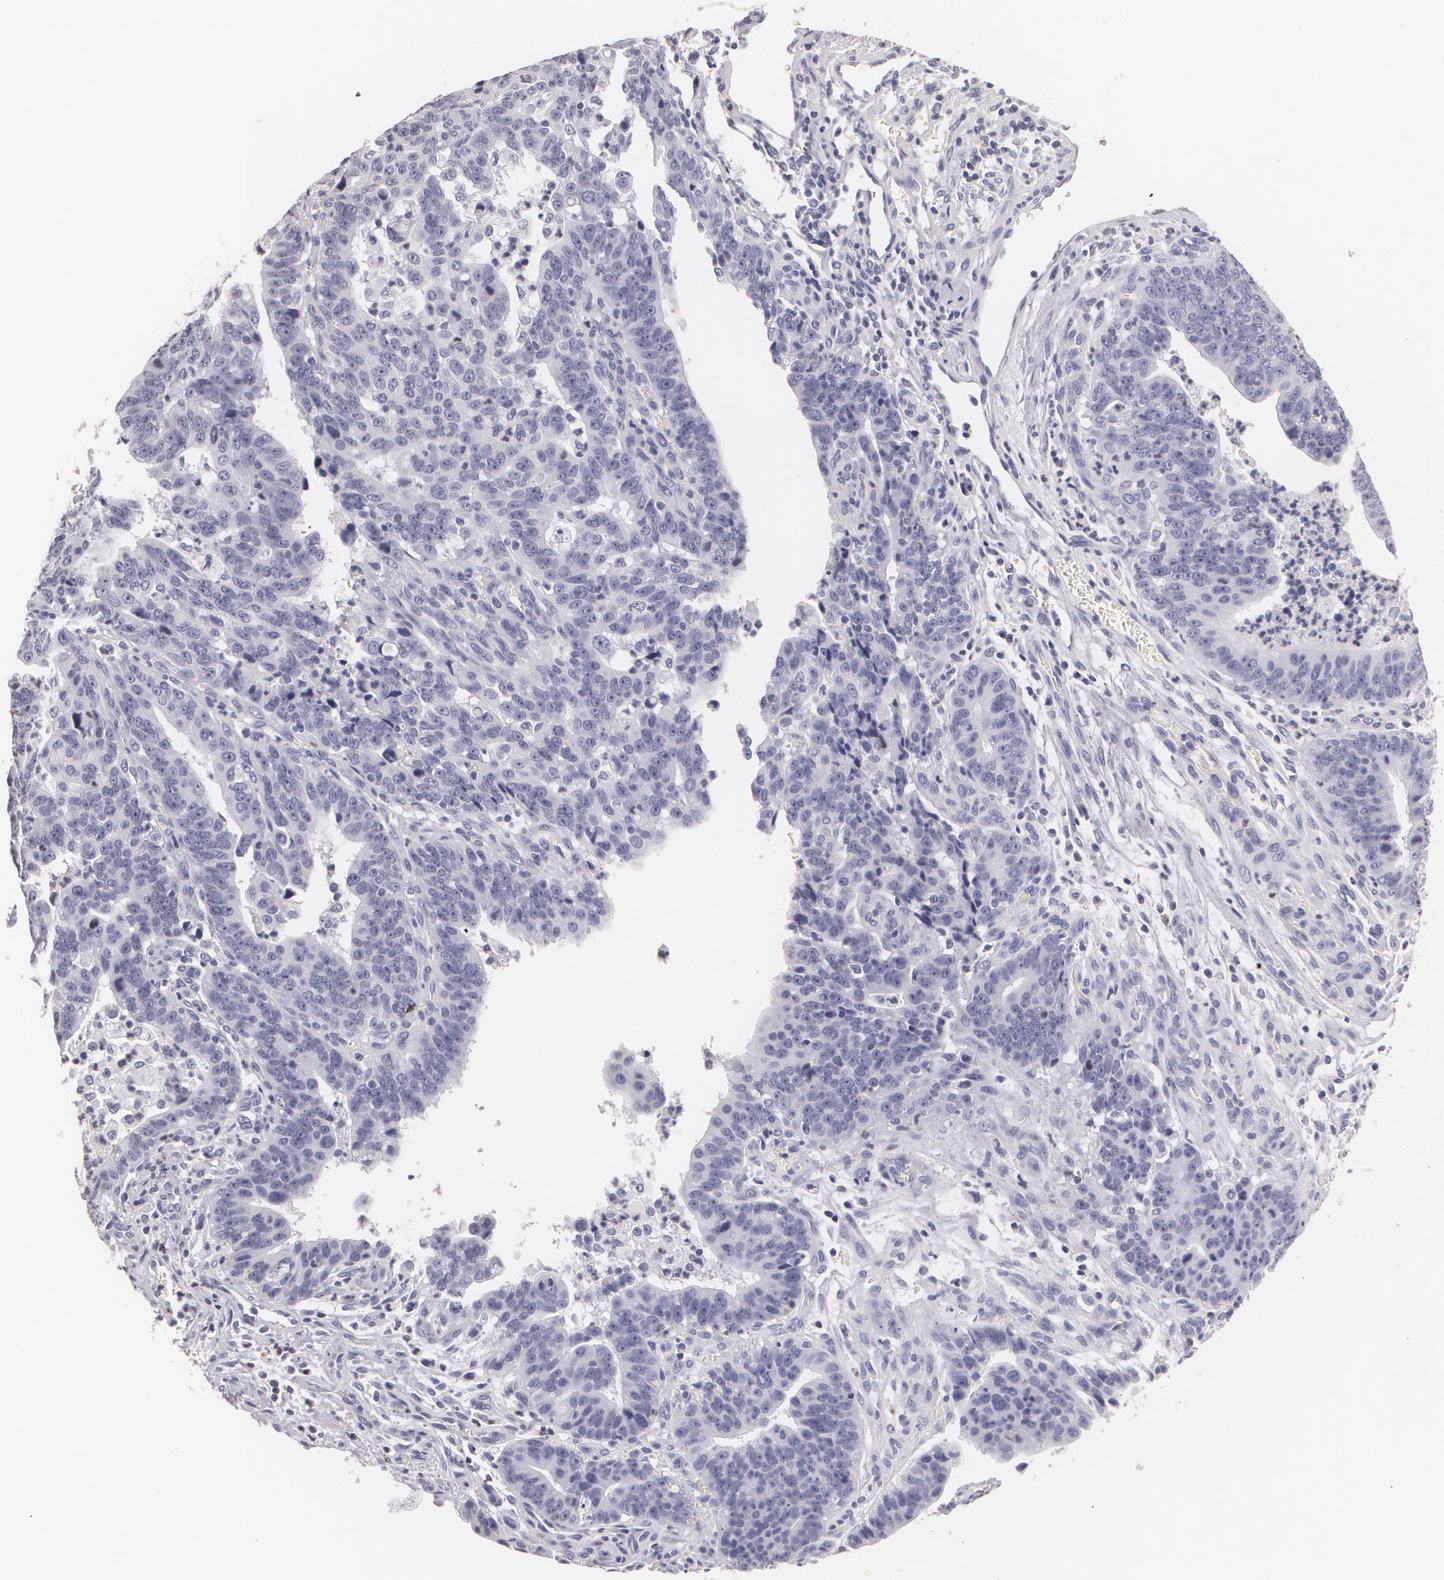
{"staining": {"intensity": "negative", "quantity": "none", "location": "none"}, "tissue": "stomach cancer", "cell_type": "Tumor cells", "image_type": "cancer", "snomed": [{"axis": "morphology", "description": "Adenocarcinoma, NOS"}, {"axis": "topography", "description": "Stomach, upper"}], "caption": "IHC micrograph of stomach adenocarcinoma stained for a protein (brown), which displays no positivity in tumor cells.", "gene": "NGFR", "patient": {"sex": "female", "age": 50}}